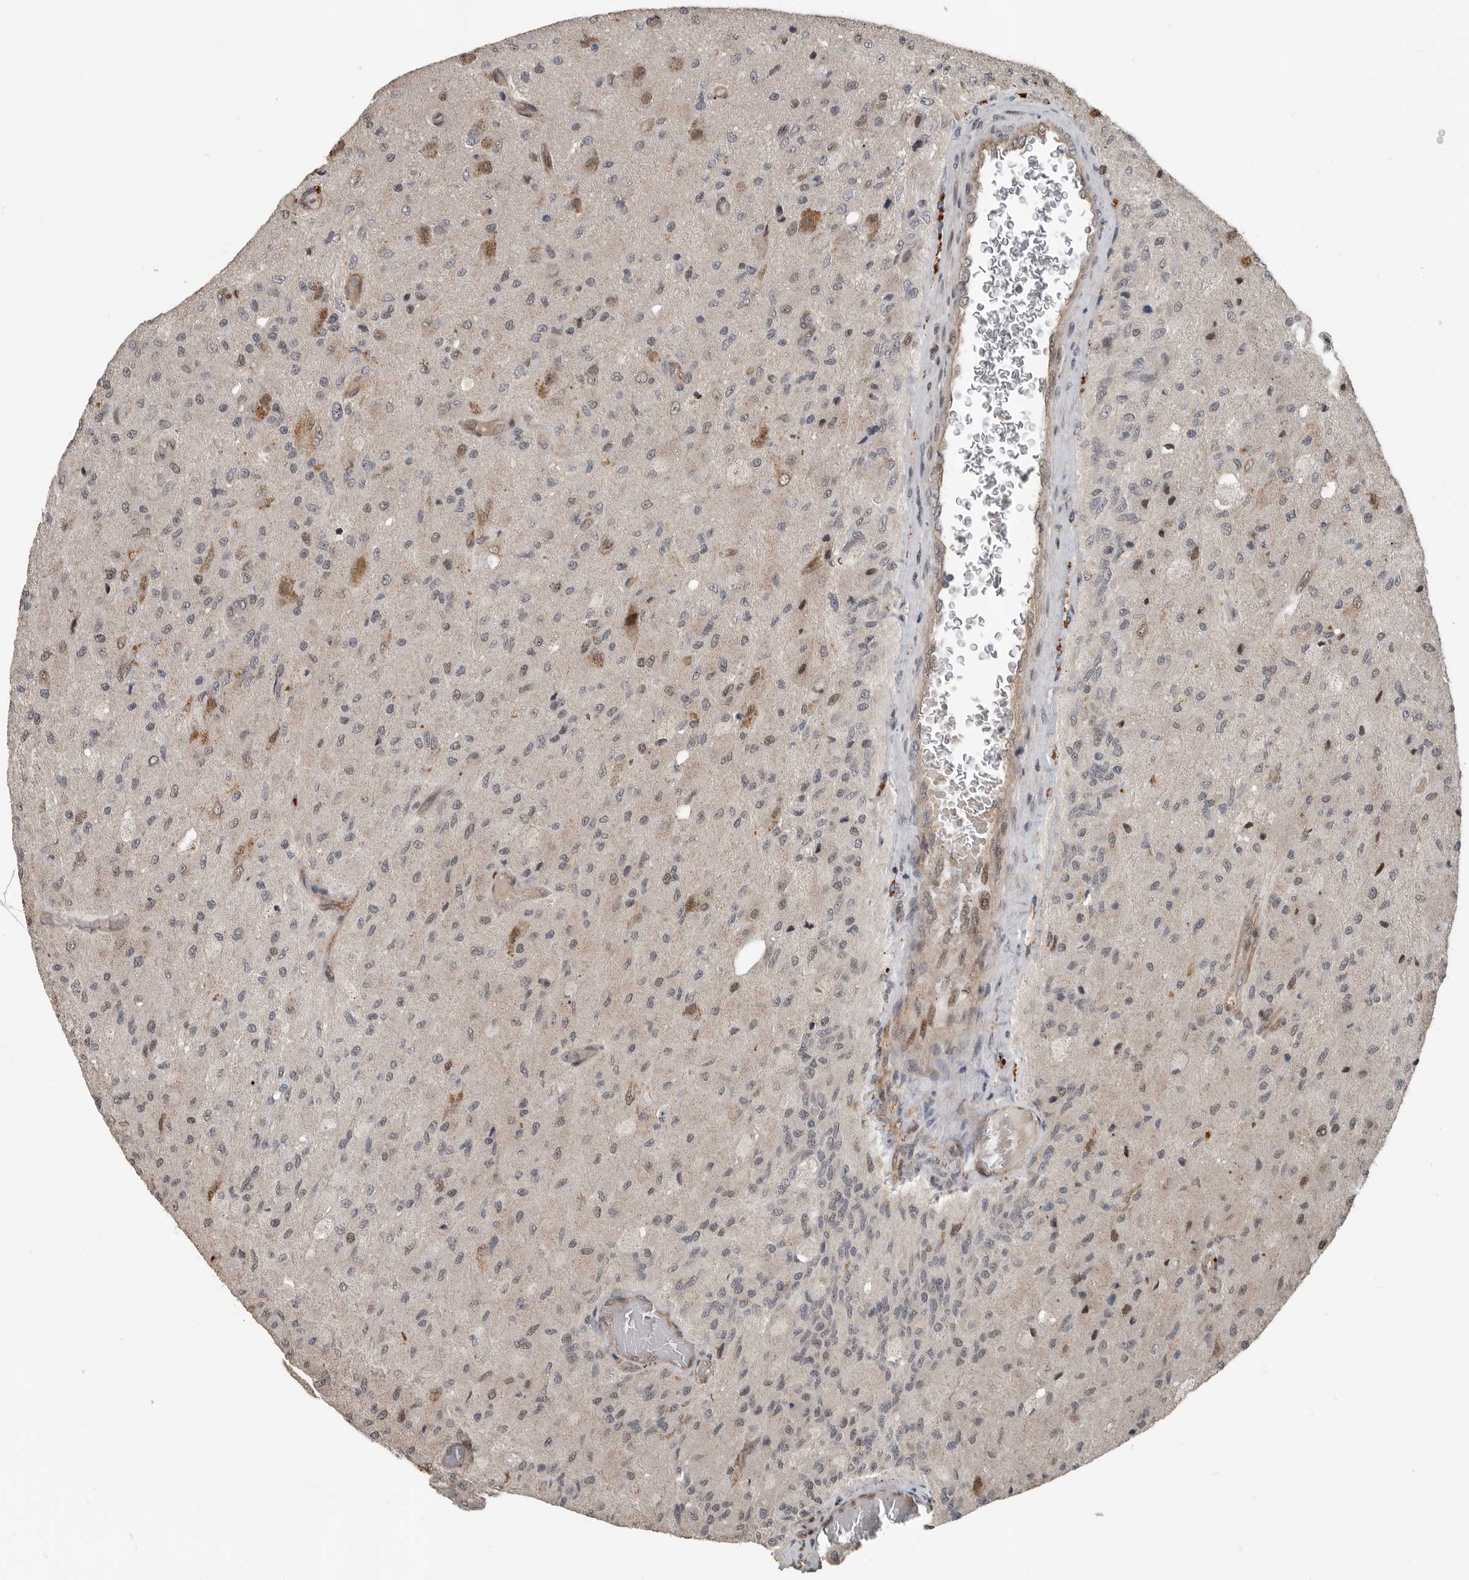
{"staining": {"intensity": "moderate", "quantity": "<25%", "location": "nuclear"}, "tissue": "glioma", "cell_type": "Tumor cells", "image_type": "cancer", "snomed": [{"axis": "morphology", "description": "Normal tissue, NOS"}, {"axis": "morphology", "description": "Glioma, malignant, High grade"}, {"axis": "topography", "description": "Cerebral cortex"}], "caption": "Malignant glioma (high-grade) stained for a protein (brown) exhibits moderate nuclear positive expression in about <25% of tumor cells.", "gene": "YOD1", "patient": {"sex": "male", "age": 77}}